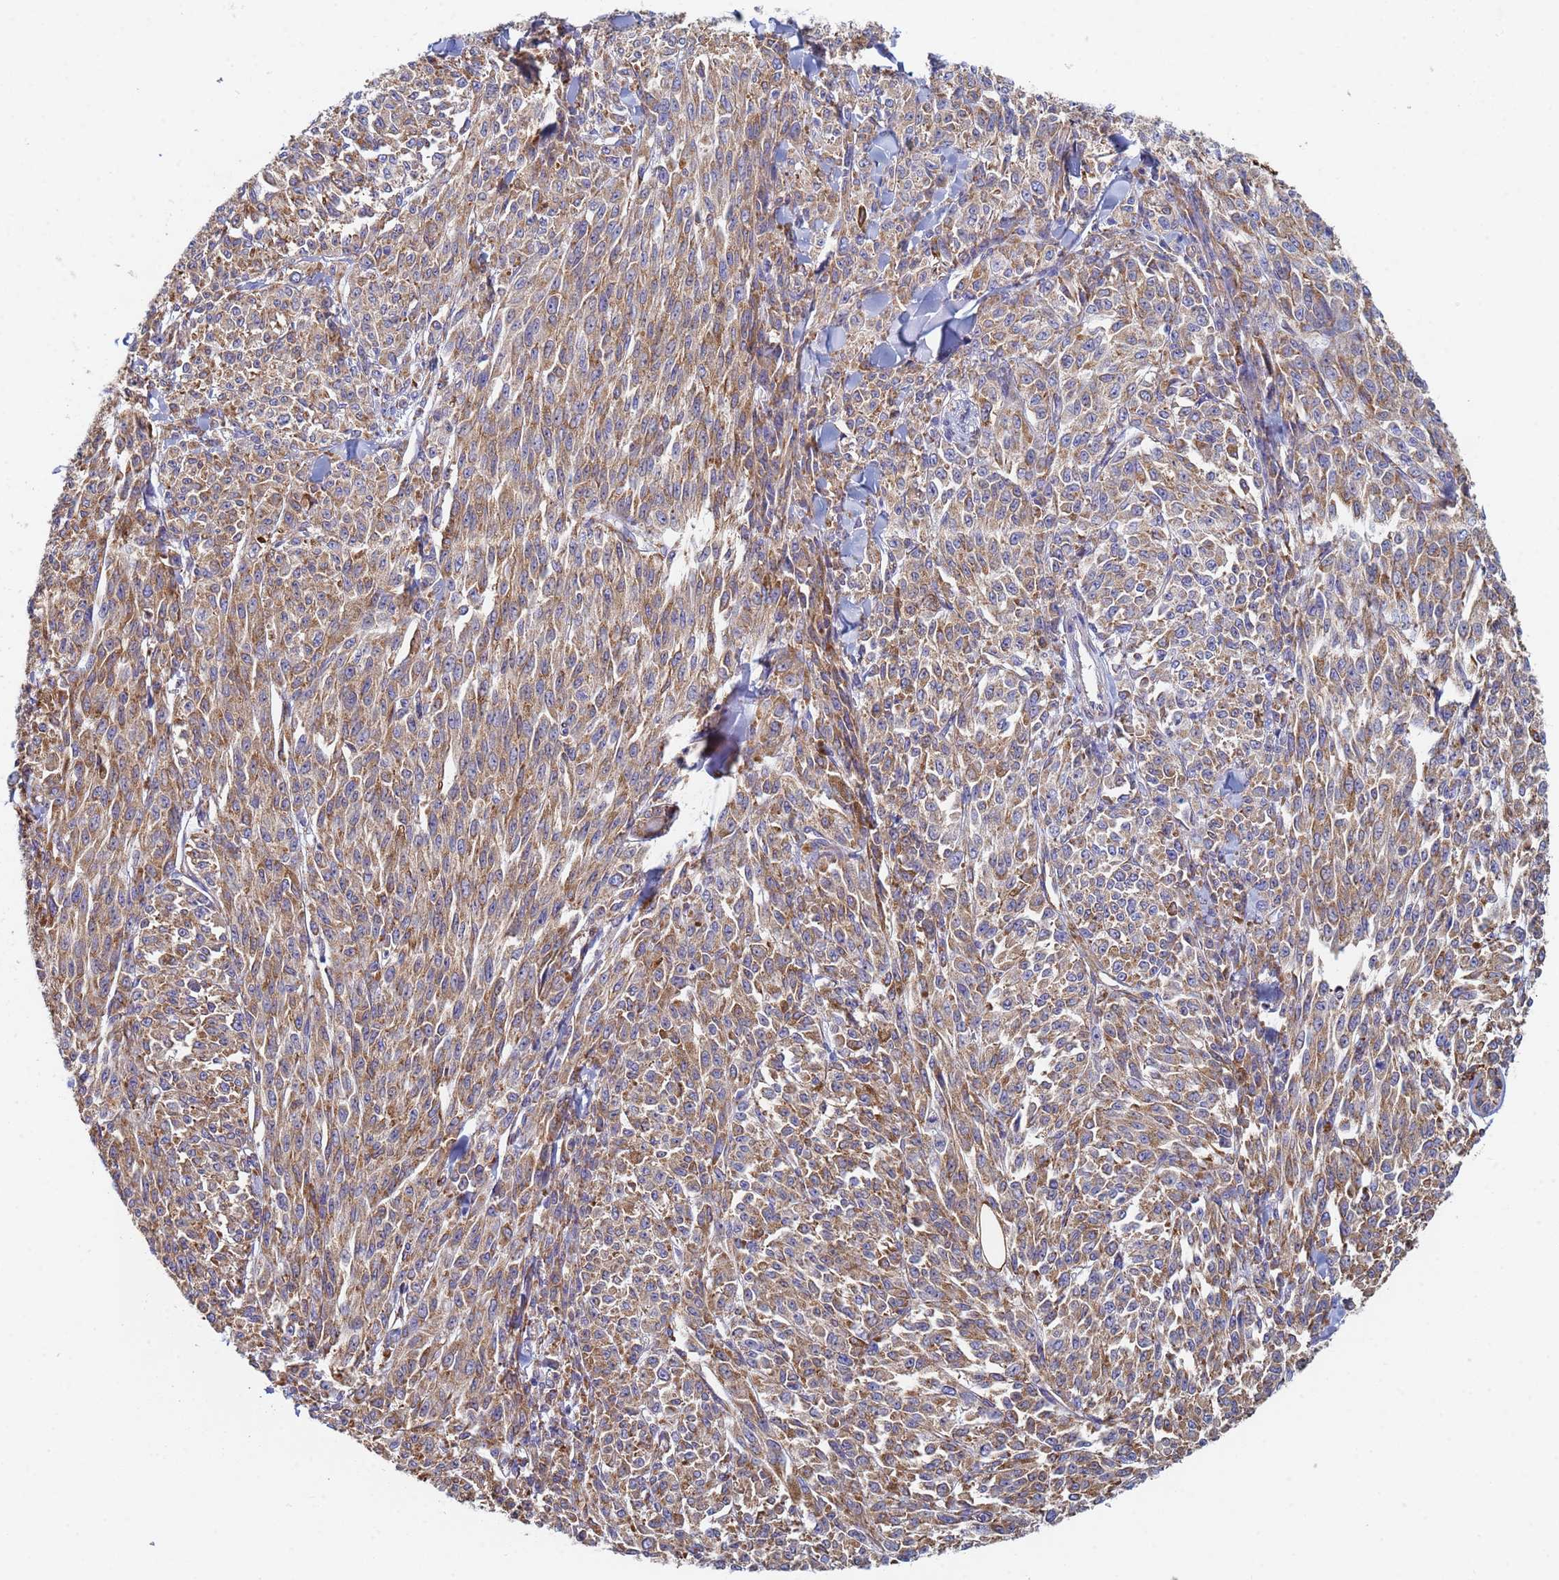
{"staining": {"intensity": "moderate", "quantity": ">75%", "location": "cytoplasmic/membranous"}, "tissue": "melanoma", "cell_type": "Tumor cells", "image_type": "cancer", "snomed": [{"axis": "morphology", "description": "Malignant melanoma, NOS"}, {"axis": "topography", "description": "Skin"}], "caption": "Tumor cells reveal medium levels of moderate cytoplasmic/membranous positivity in approximately >75% of cells in melanoma. Immunohistochemistry stains the protein in brown and the nuclei are stained blue.", "gene": "GDAP2", "patient": {"sex": "female", "age": 52}}